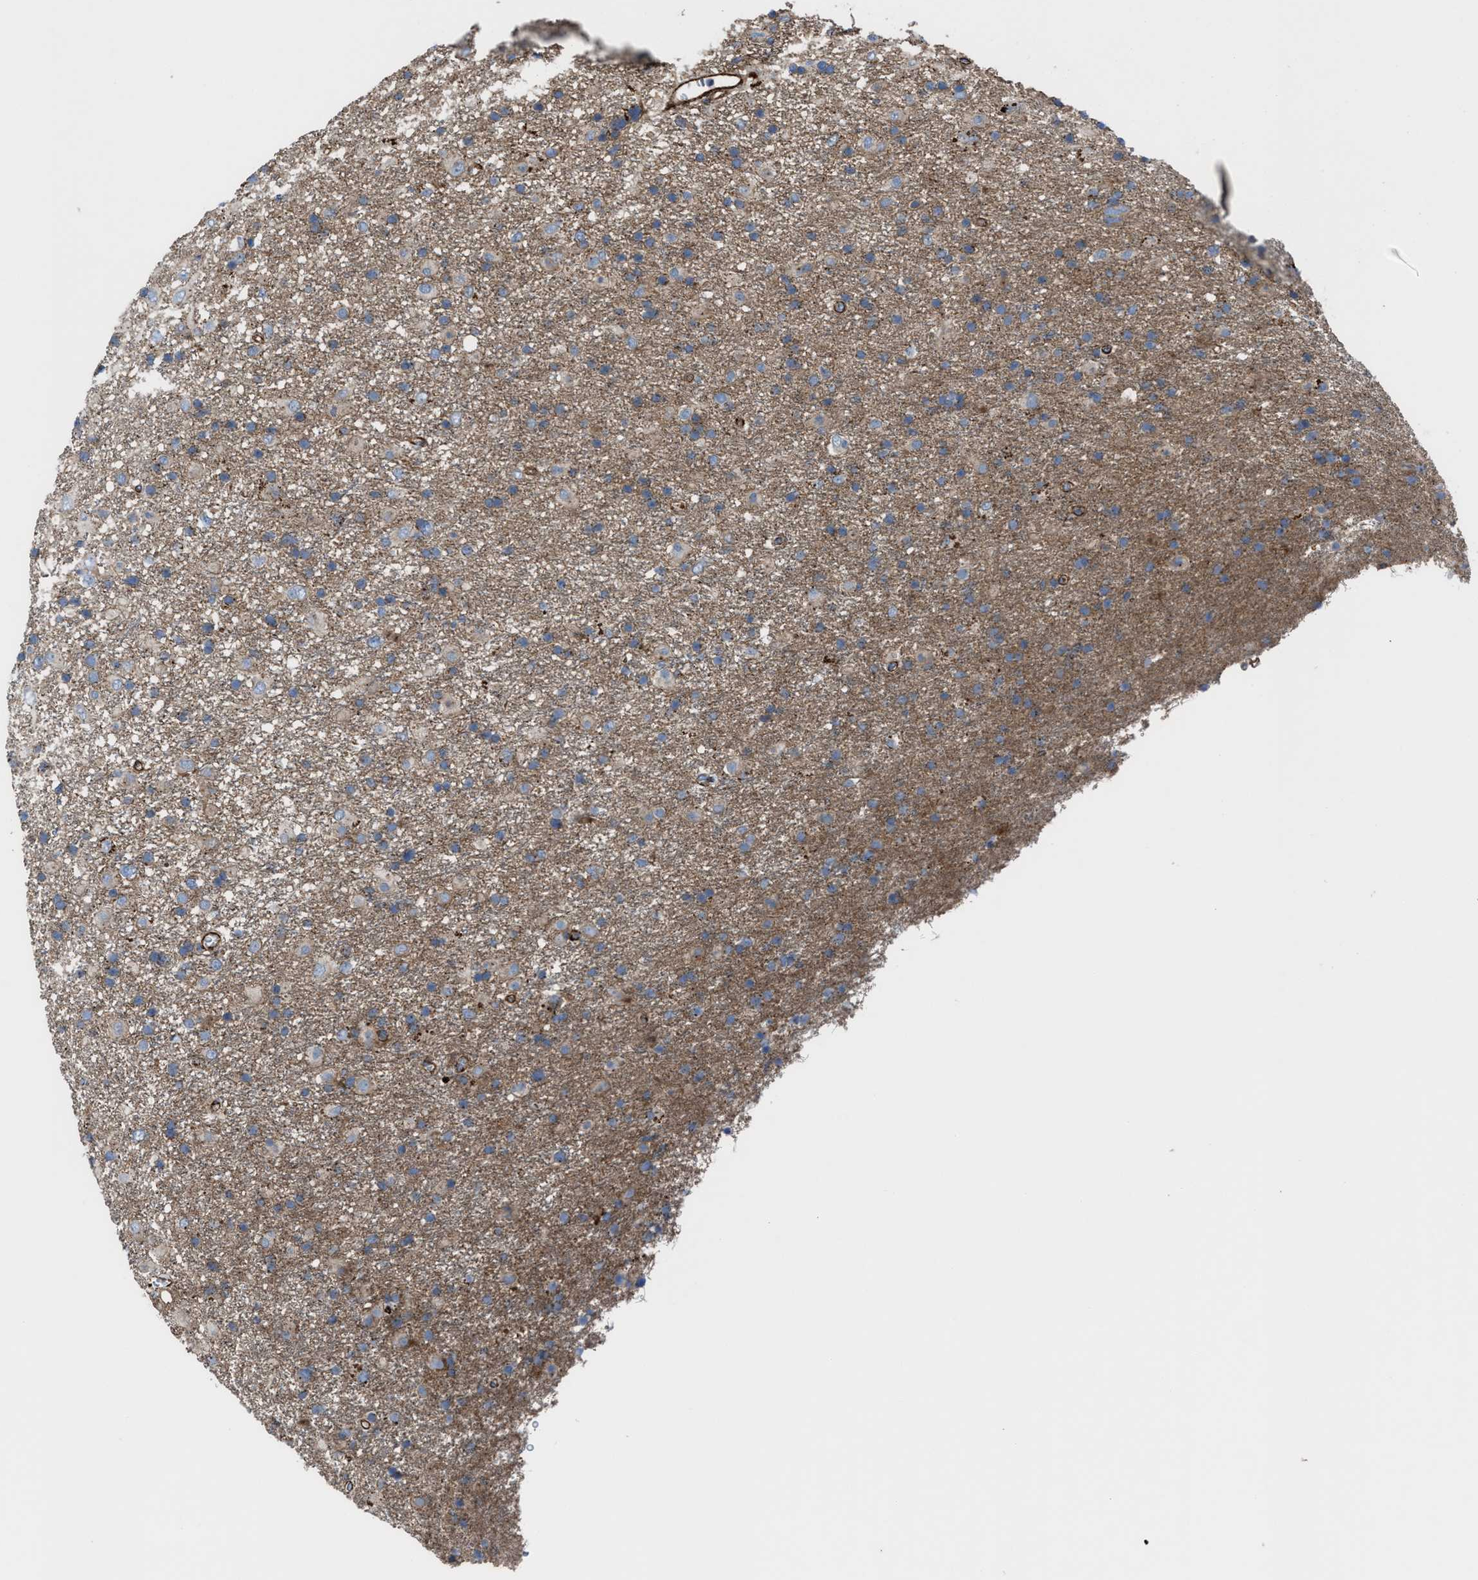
{"staining": {"intensity": "weak", "quantity": "25%-75%", "location": "cytoplasmic/membranous"}, "tissue": "glioma", "cell_type": "Tumor cells", "image_type": "cancer", "snomed": [{"axis": "morphology", "description": "Glioma, malignant, Low grade"}, {"axis": "topography", "description": "Brain"}], "caption": "Human malignant low-grade glioma stained with a protein marker reveals weak staining in tumor cells.", "gene": "AGPAT2", "patient": {"sex": "male", "age": 65}}